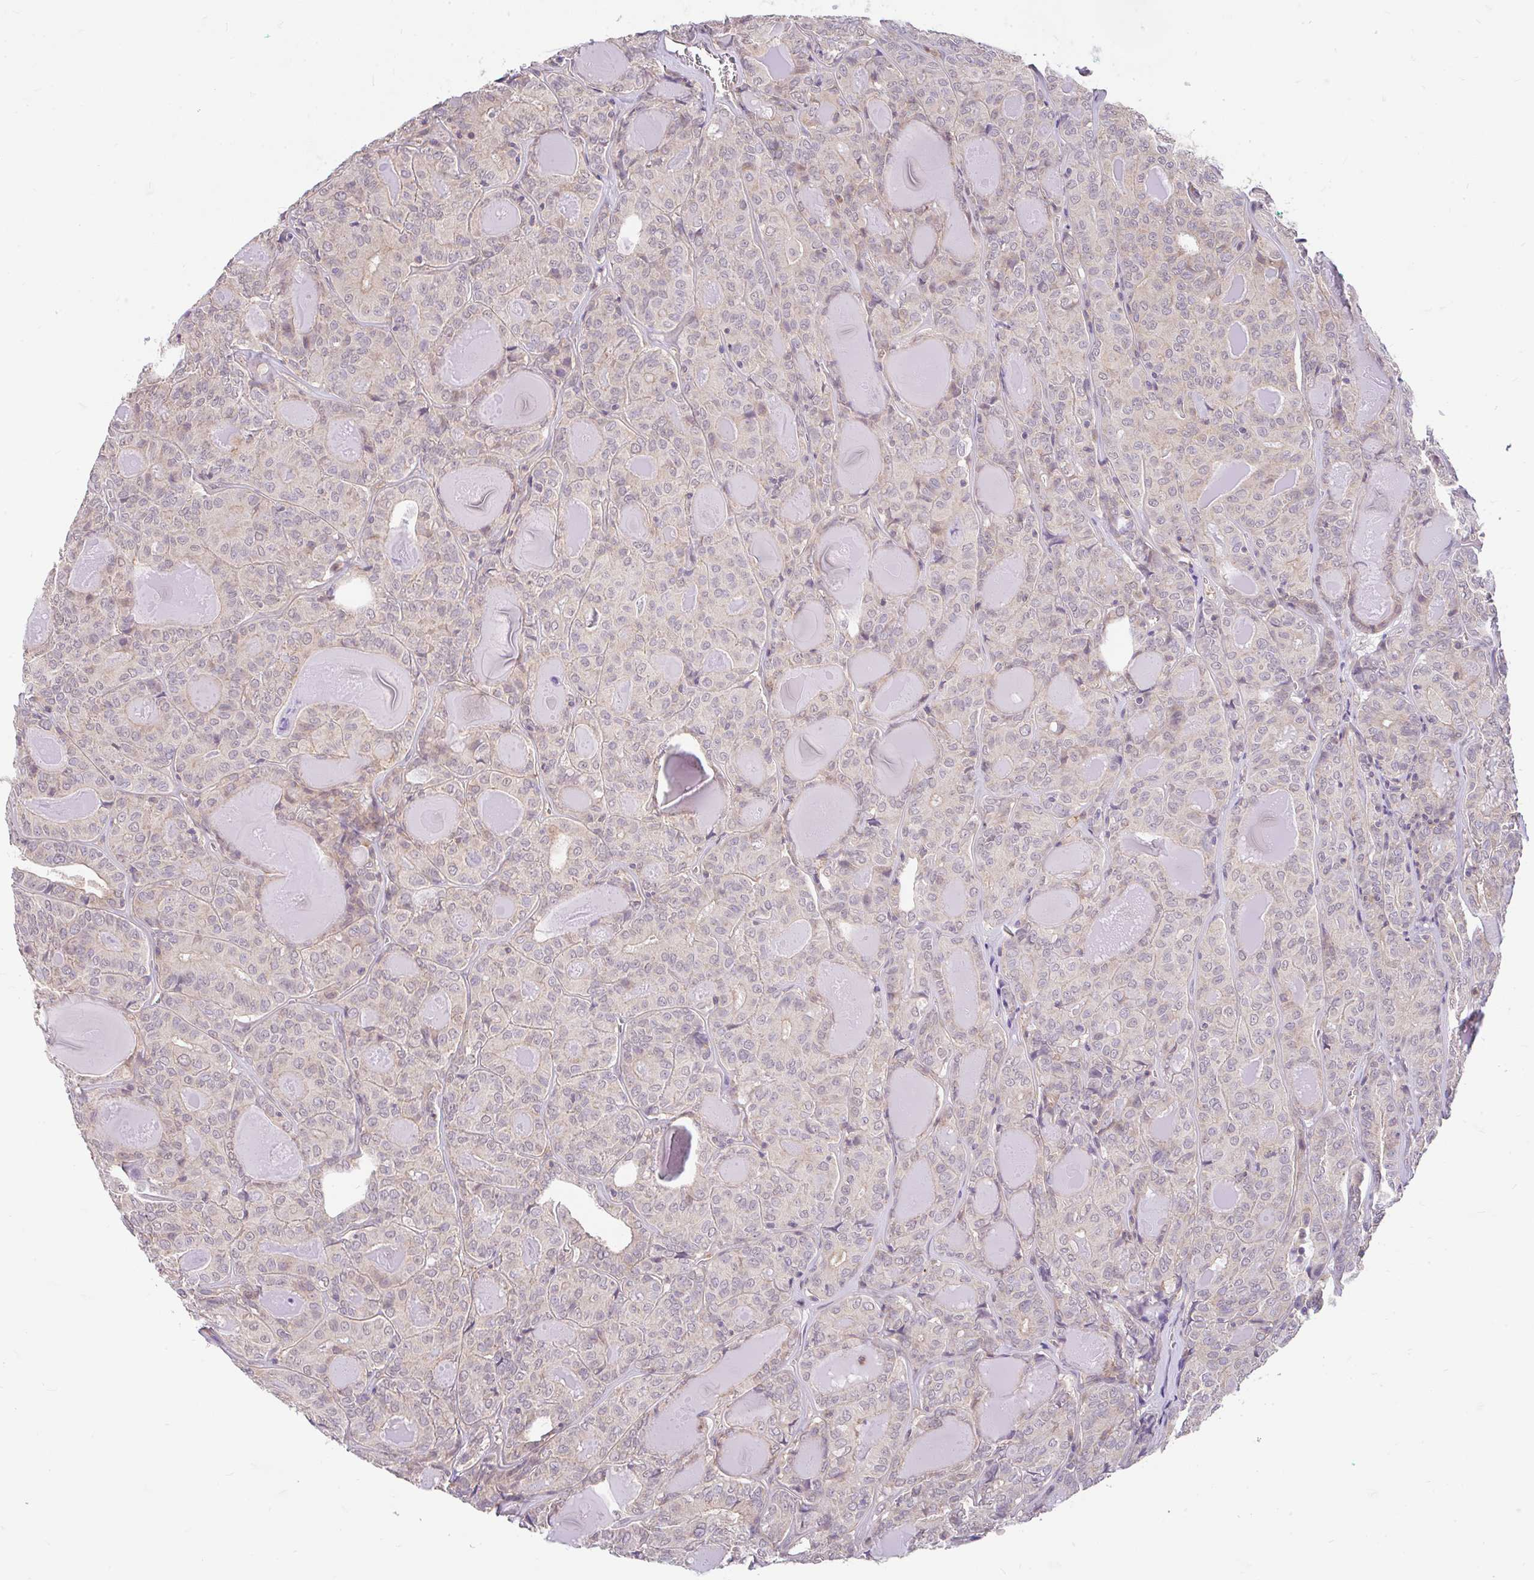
{"staining": {"intensity": "weak", "quantity": "<25%", "location": "cytoplasmic/membranous"}, "tissue": "thyroid cancer", "cell_type": "Tumor cells", "image_type": "cancer", "snomed": [{"axis": "morphology", "description": "Papillary adenocarcinoma, NOS"}, {"axis": "topography", "description": "Thyroid gland"}], "caption": "A high-resolution image shows immunohistochemistry (IHC) staining of thyroid cancer, which displays no significant expression in tumor cells.", "gene": "RALBP1", "patient": {"sex": "female", "age": 72}}